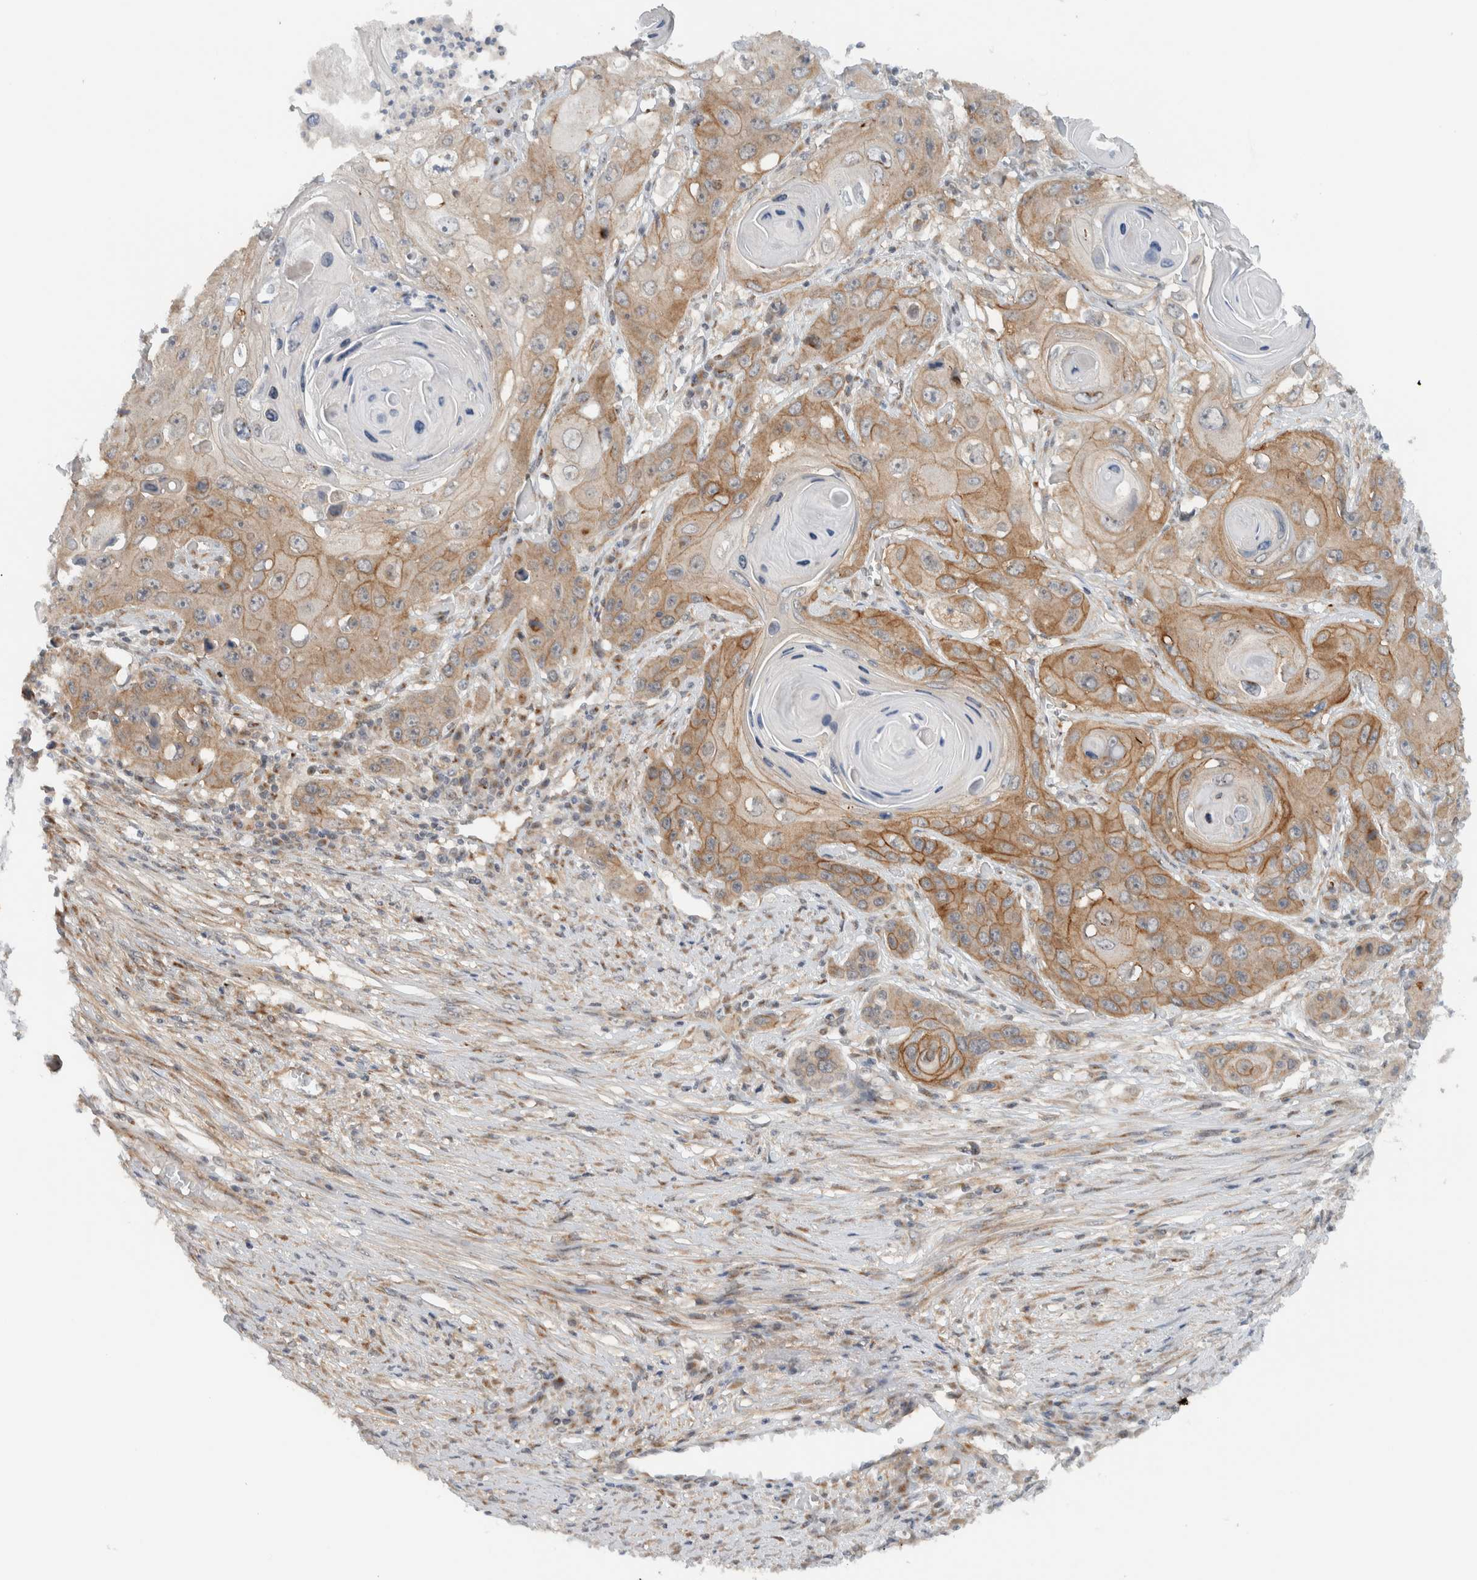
{"staining": {"intensity": "moderate", "quantity": ">75%", "location": "cytoplasmic/membranous"}, "tissue": "skin cancer", "cell_type": "Tumor cells", "image_type": "cancer", "snomed": [{"axis": "morphology", "description": "Squamous cell carcinoma, NOS"}, {"axis": "topography", "description": "Skin"}], "caption": "This histopathology image shows immunohistochemistry (IHC) staining of skin cancer, with medium moderate cytoplasmic/membranous expression in about >75% of tumor cells.", "gene": "RERE", "patient": {"sex": "male", "age": 55}}